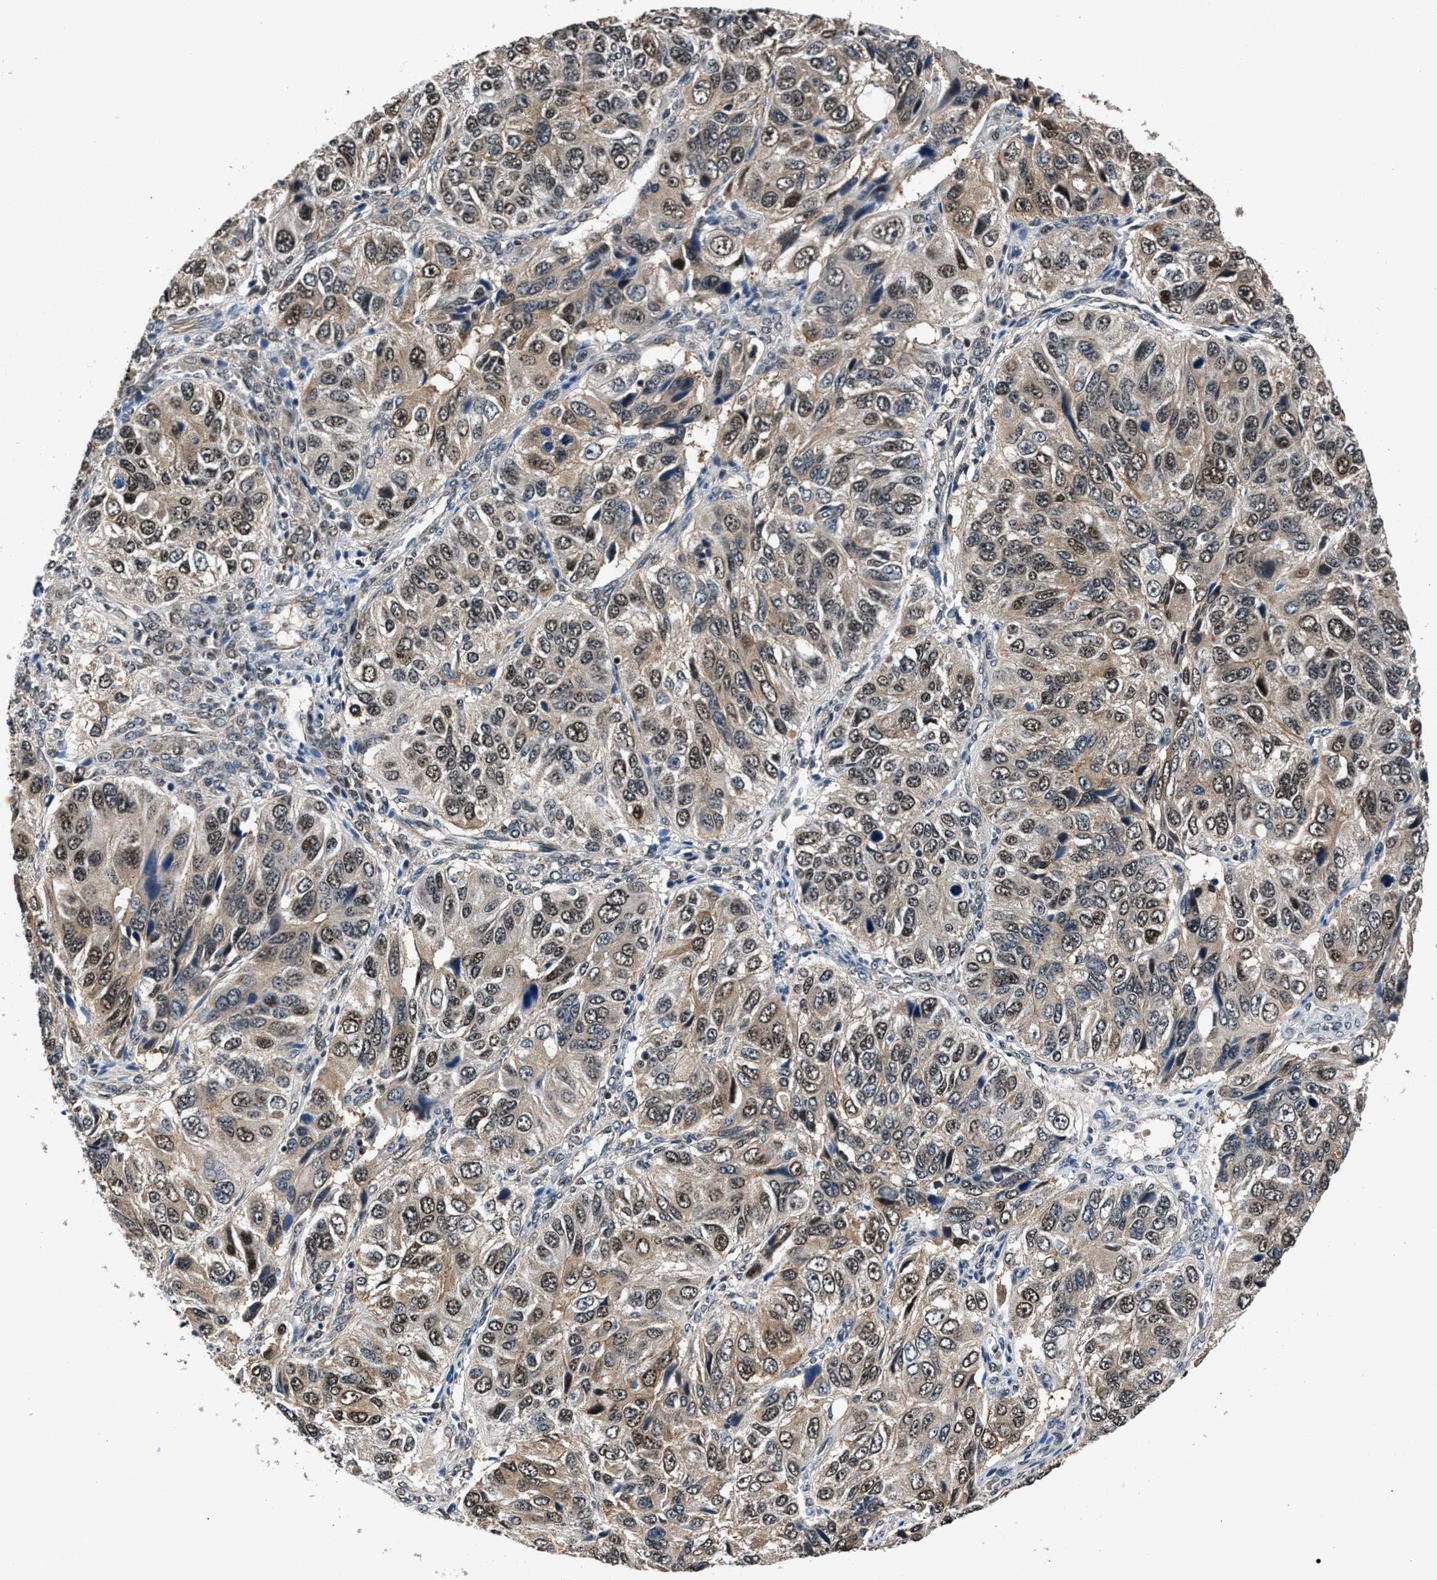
{"staining": {"intensity": "weak", "quantity": ">75%", "location": "cytoplasmic/membranous,nuclear"}, "tissue": "ovarian cancer", "cell_type": "Tumor cells", "image_type": "cancer", "snomed": [{"axis": "morphology", "description": "Carcinoma, endometroid"}, {"axis": "topography", "description": "Ovary"}], "caption": "IHC of human endometroid carcinoma (ovarian) displays low levels of weak cytoplasmic/membranous and nuclear expression in about >75% of tumor cells.", "gene": "RBM33", "patient": {"sex": "female", "age": 51}}